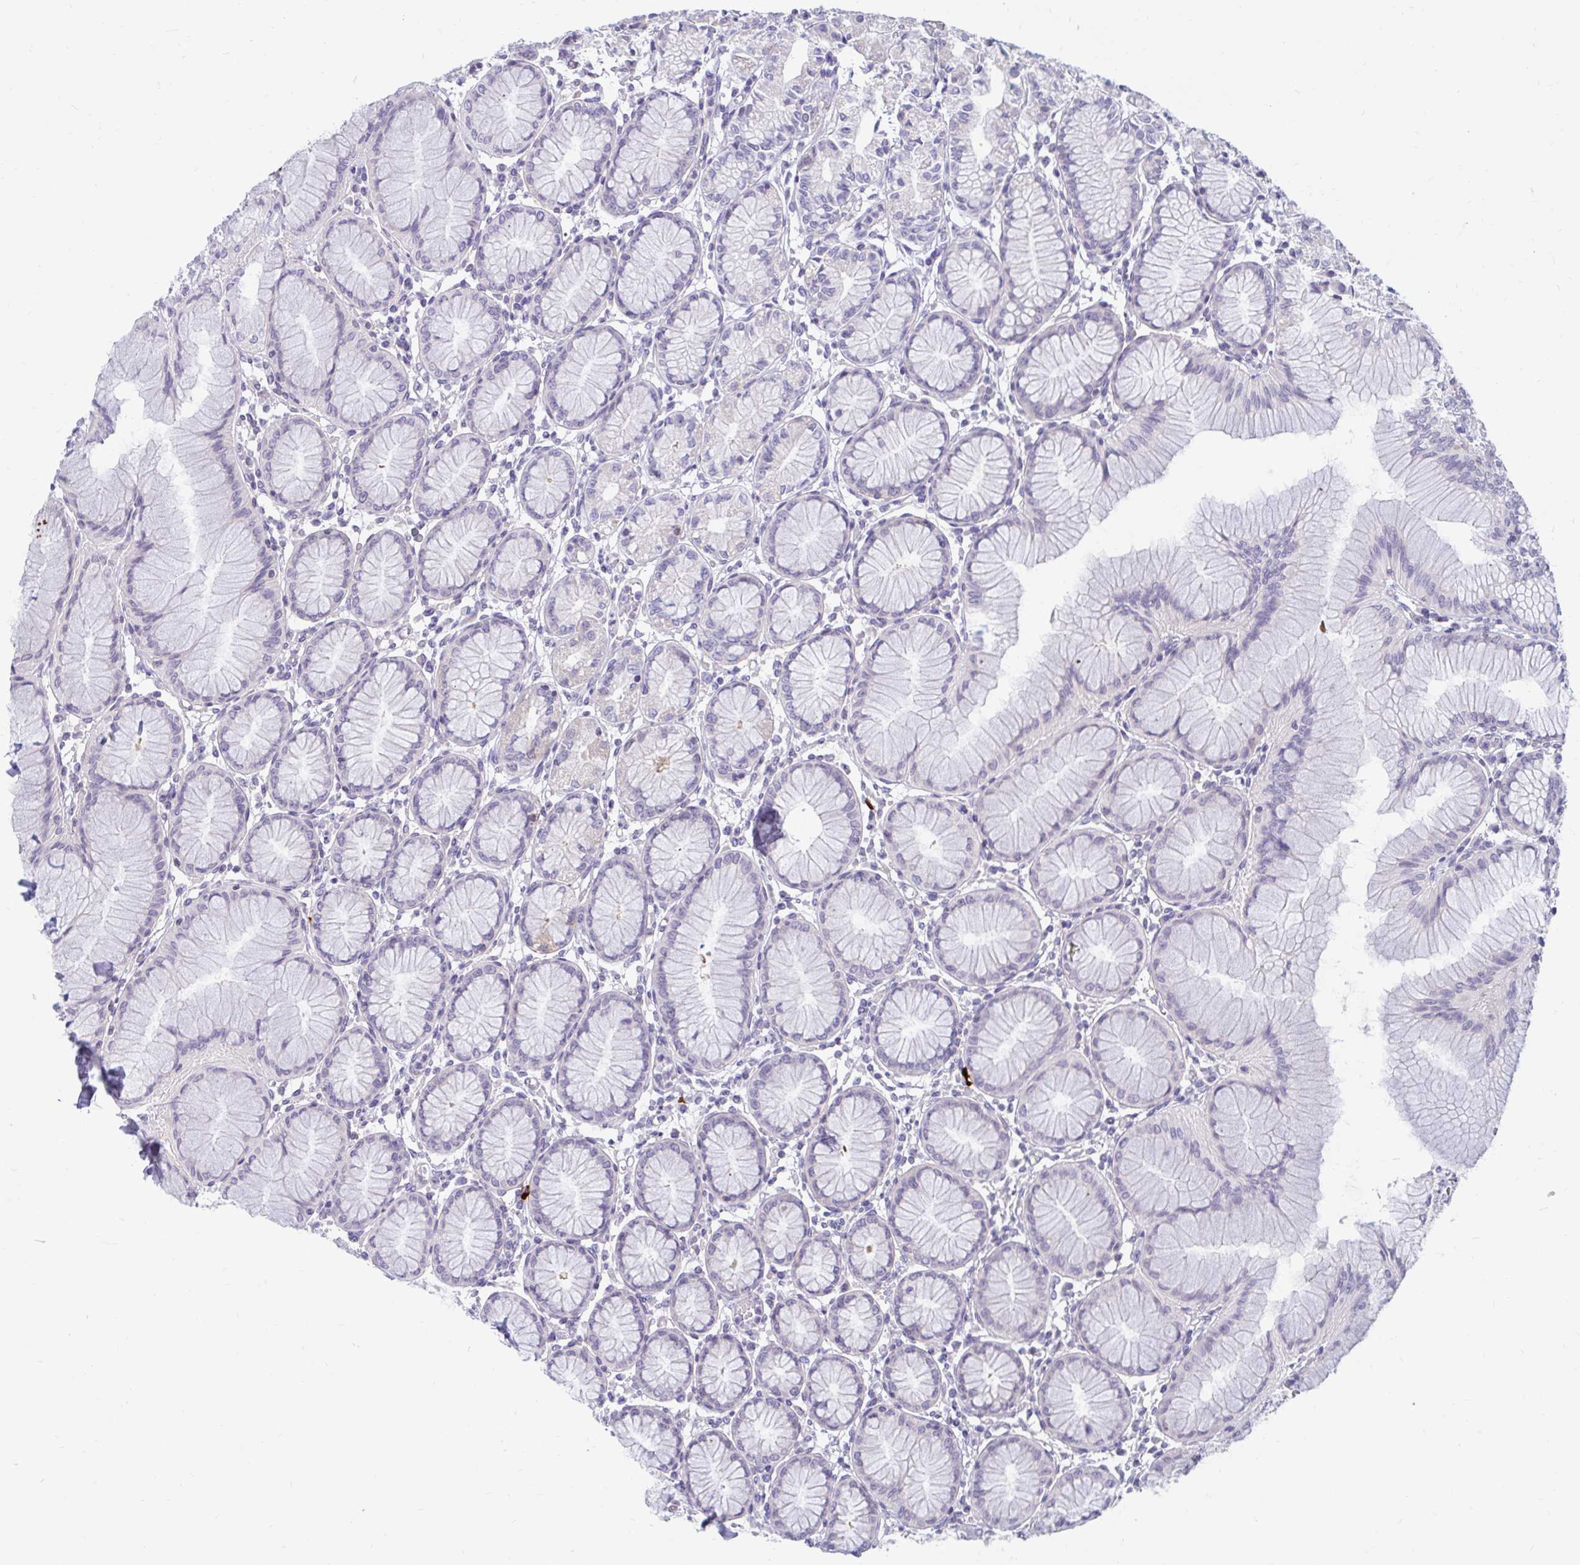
{"staining": {"intensity": "weak", "quantity": "<25%", "location": "cytoplasmic/membranous"}, "tissue": "stomach", "cell_type": "Glandular cells", "image_type": "normal", "snomed": [{"axis": "morphology", "description": "Normal tissue, NOS"}, {"axis": "topography", "description": "Stomach"}], "caption": "A photomicrograph of stomach stained for a protein demonstrates no brown staining in glandular cells. (Stains: DAB IHC with hematoxylin counter stain, Microscopy: brightfield microscopy at high magnification).", "gene": "ARPP19", "patient": {"sex": "female", "age": 57}}